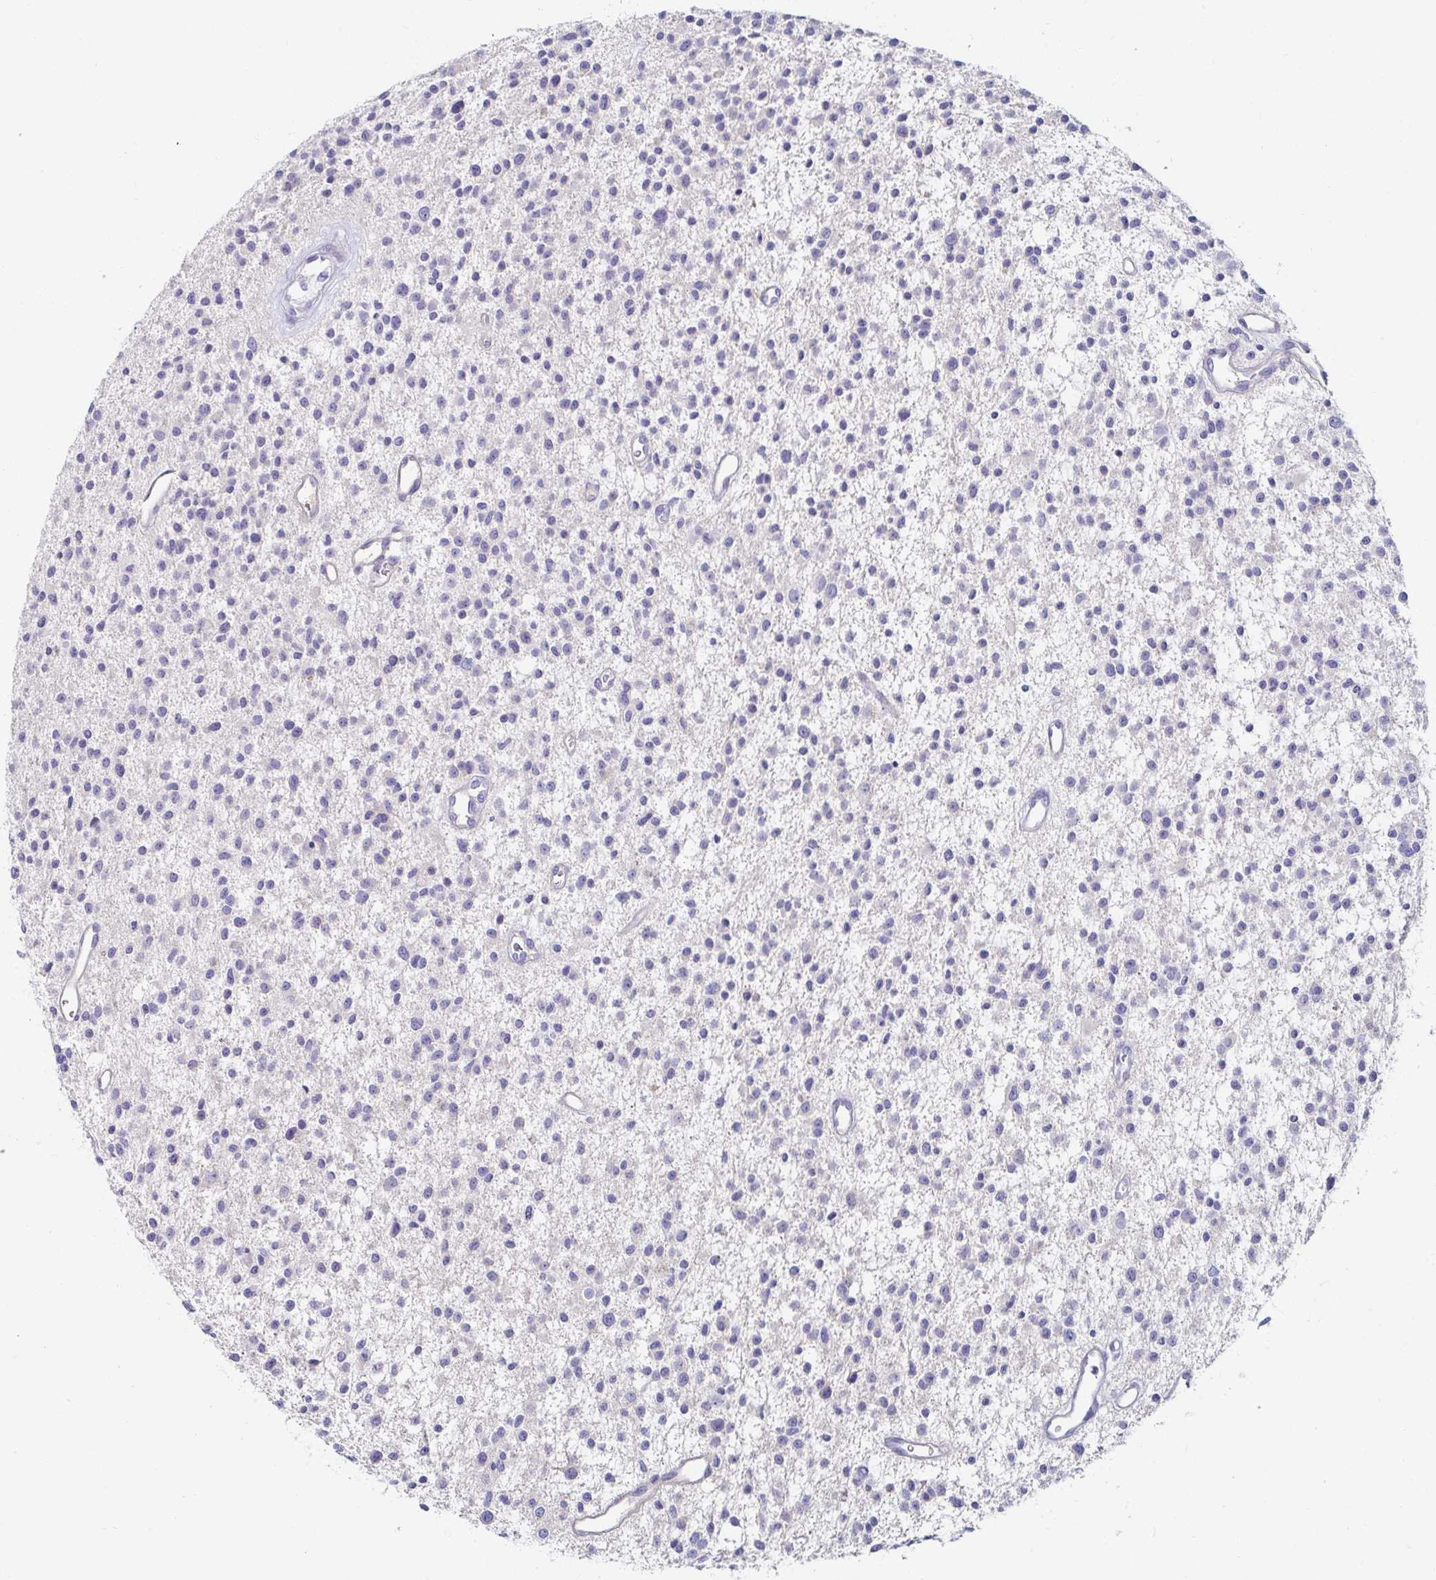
{"staining": {"intensity": "negative", "quantity": "none", "location": "none"}, "tissue": "glioma", "cell_type": "Tumor cells", "image_type": "cancer", "snomed": [{"axis": "morphology", "description": "Glioma, malignant, Low grade"}, {"axis": "topography", "description": "Brain"}], "caption": "Immunohistochemistry (IHC) histopathology image of malignant glioma (low-grade) stained for a protein (brown), which reveals no positivity in tumor cells.", "gene": "C4orf17", "patient": {"sex": "male", "age": 43}}